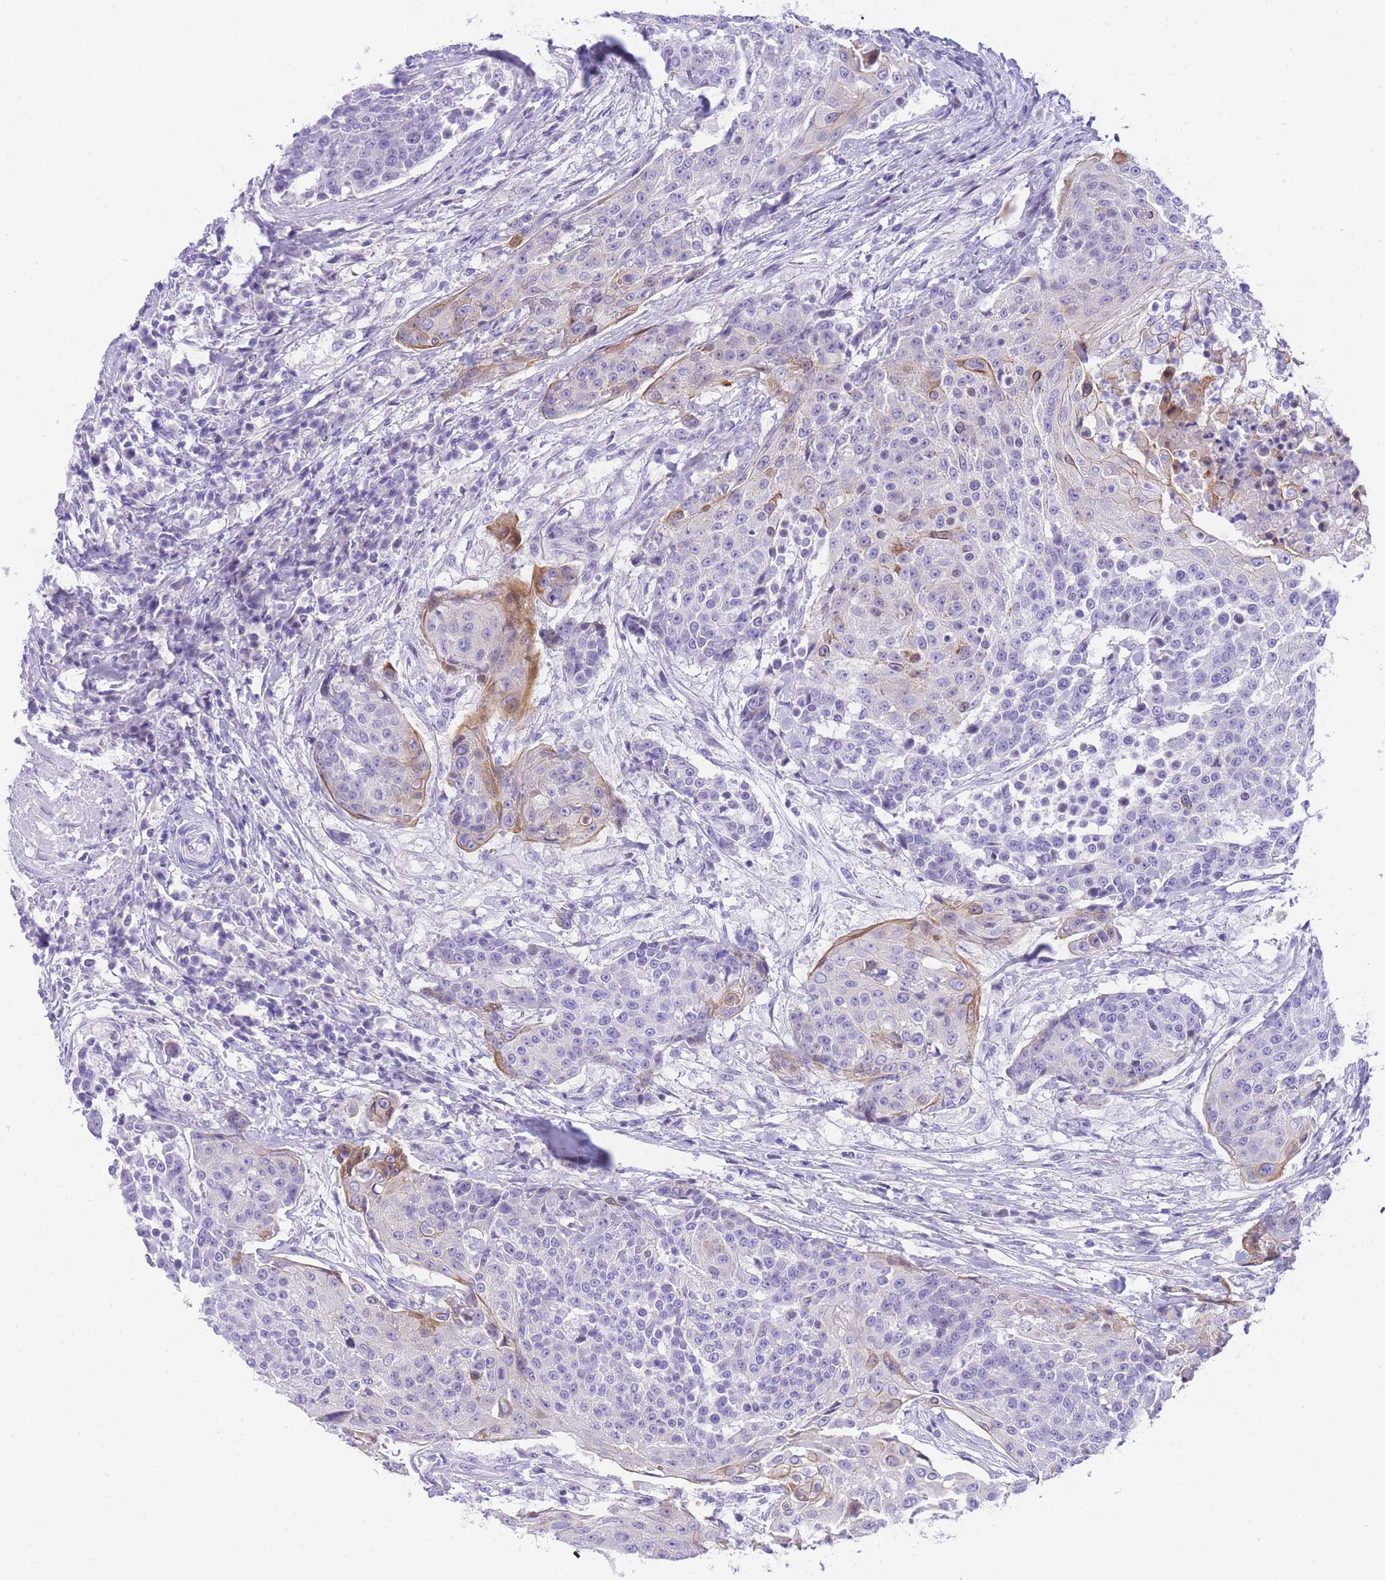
{"staining": {"intensity": "moderate", "quantity": "<25%", "location": "cytoplasmic/membranous"}, "tissue": "urothelial cancer", "cell_type": "Tumor cells", "image_type": "cancer", "snomed": [{"axis": "morphology", "description": "Urothelial carcinoma, High grade"}, {"axis": "topography", "description": "Urinary bladder"}], "caption": "A brown stain highlights moderate cytoplasmic/membranous expression of a protein in human urothelial carcinoma (high-grade) tumor cells. The protein is stained brown, and the nuclei are stained in blue (DAB (3,3'-diaminobenzidine) IHC with brightfield microscopy, high magnification).", "gene": "TIFAB", "patient": {"sex": "female", "age": 63}}